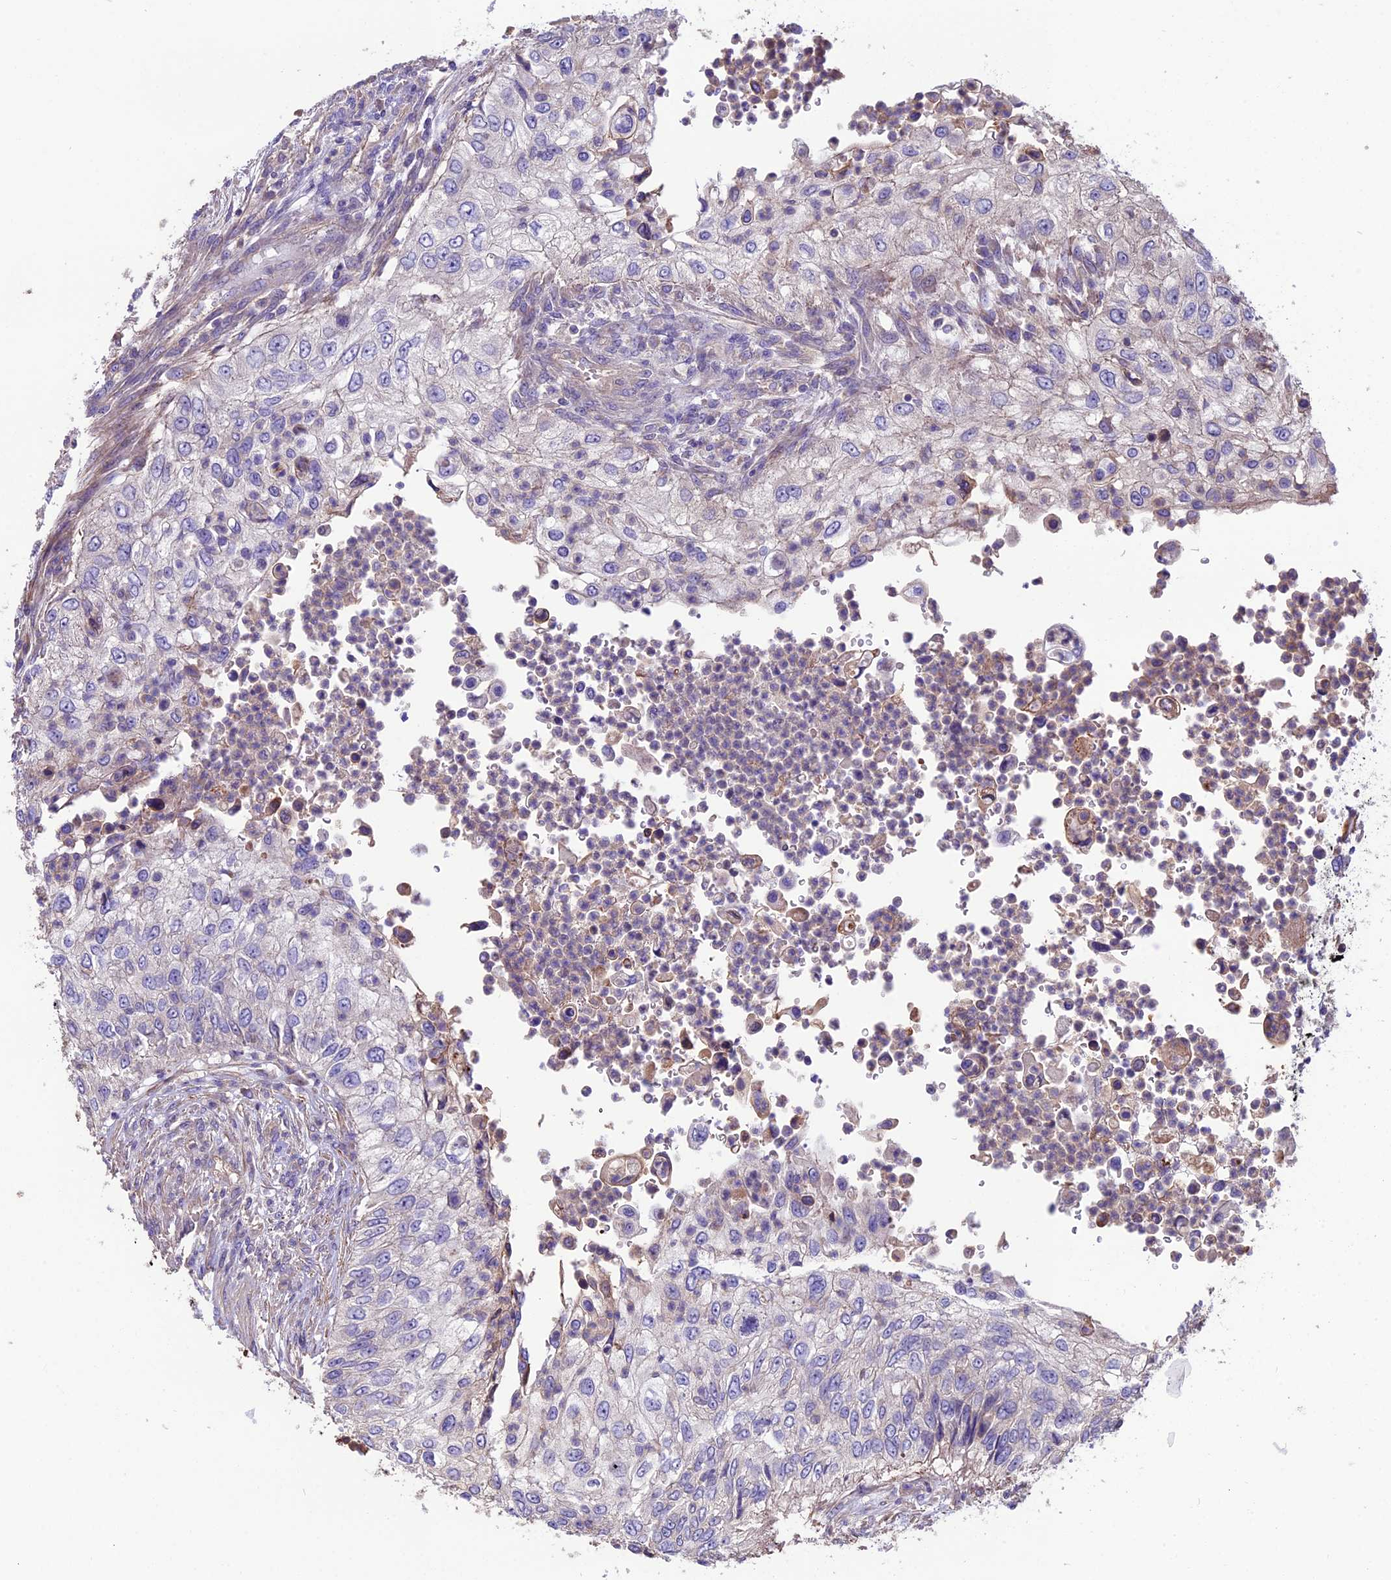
{"staining": {"intensity": "negative", "quantity": "none", "location": "none"}, "tissue": "urothelial cancer", "cell_type": "Tumor cells", "image_type": "cancer", "snomed": [{"axis": "morphology", "description": "Urothelial carcinoma, High grade"}, {"axis": "topography", "description": "Urinary bladder"}], "caption": "DAB (3,3'-diaminobenzidine) immunohistochemical staining of urothelial carcinoma (high-grade) exhibits no significant expression in tumor cells.", "gene": "ANO3", "patient": {"sex": "female", "age": 60}}